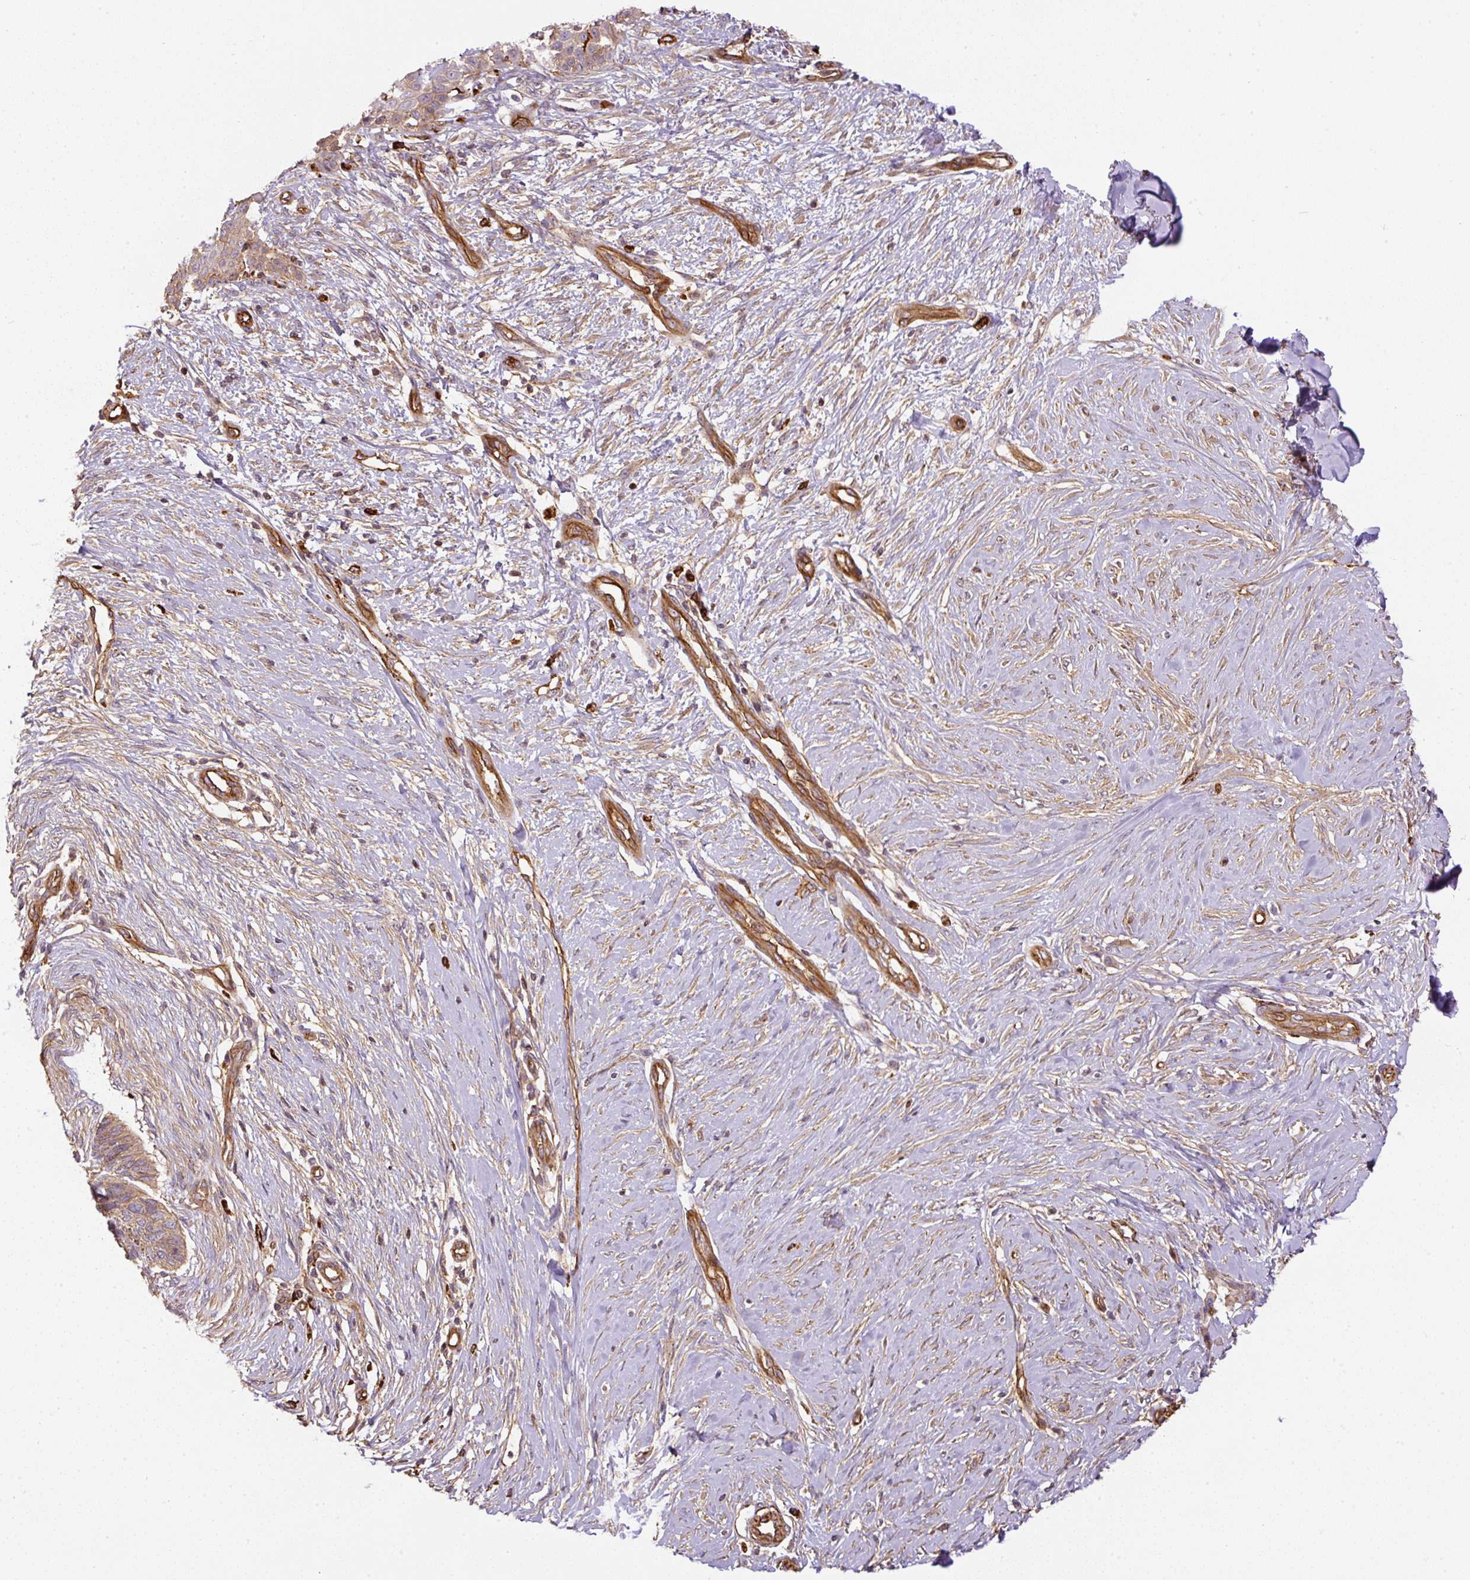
{"staining": {"intensity": "weak", "quantity": ">75%", "location": "cytoplasmic/membranous"}, "tissue": "skin cancer", "cell_type": "Tumor cells", "image_type": "cancer", "snomed": [{"axis": "morphology", "description": "Normal tissue, NOS"}, {"axis": "morphology", "description": "Basal cell carcinoma"}, {"axis": "topography", "description": "Skin"}], "caption": "The photomicrograph exhibits a brown stain indicating the presence of a protein in the cytoplasmic/membranous of tumor cells in skin cancer (basal cell carcinoma).", "gene": "B3GALT5", "patient": {"sex": "male", "age": 50}}